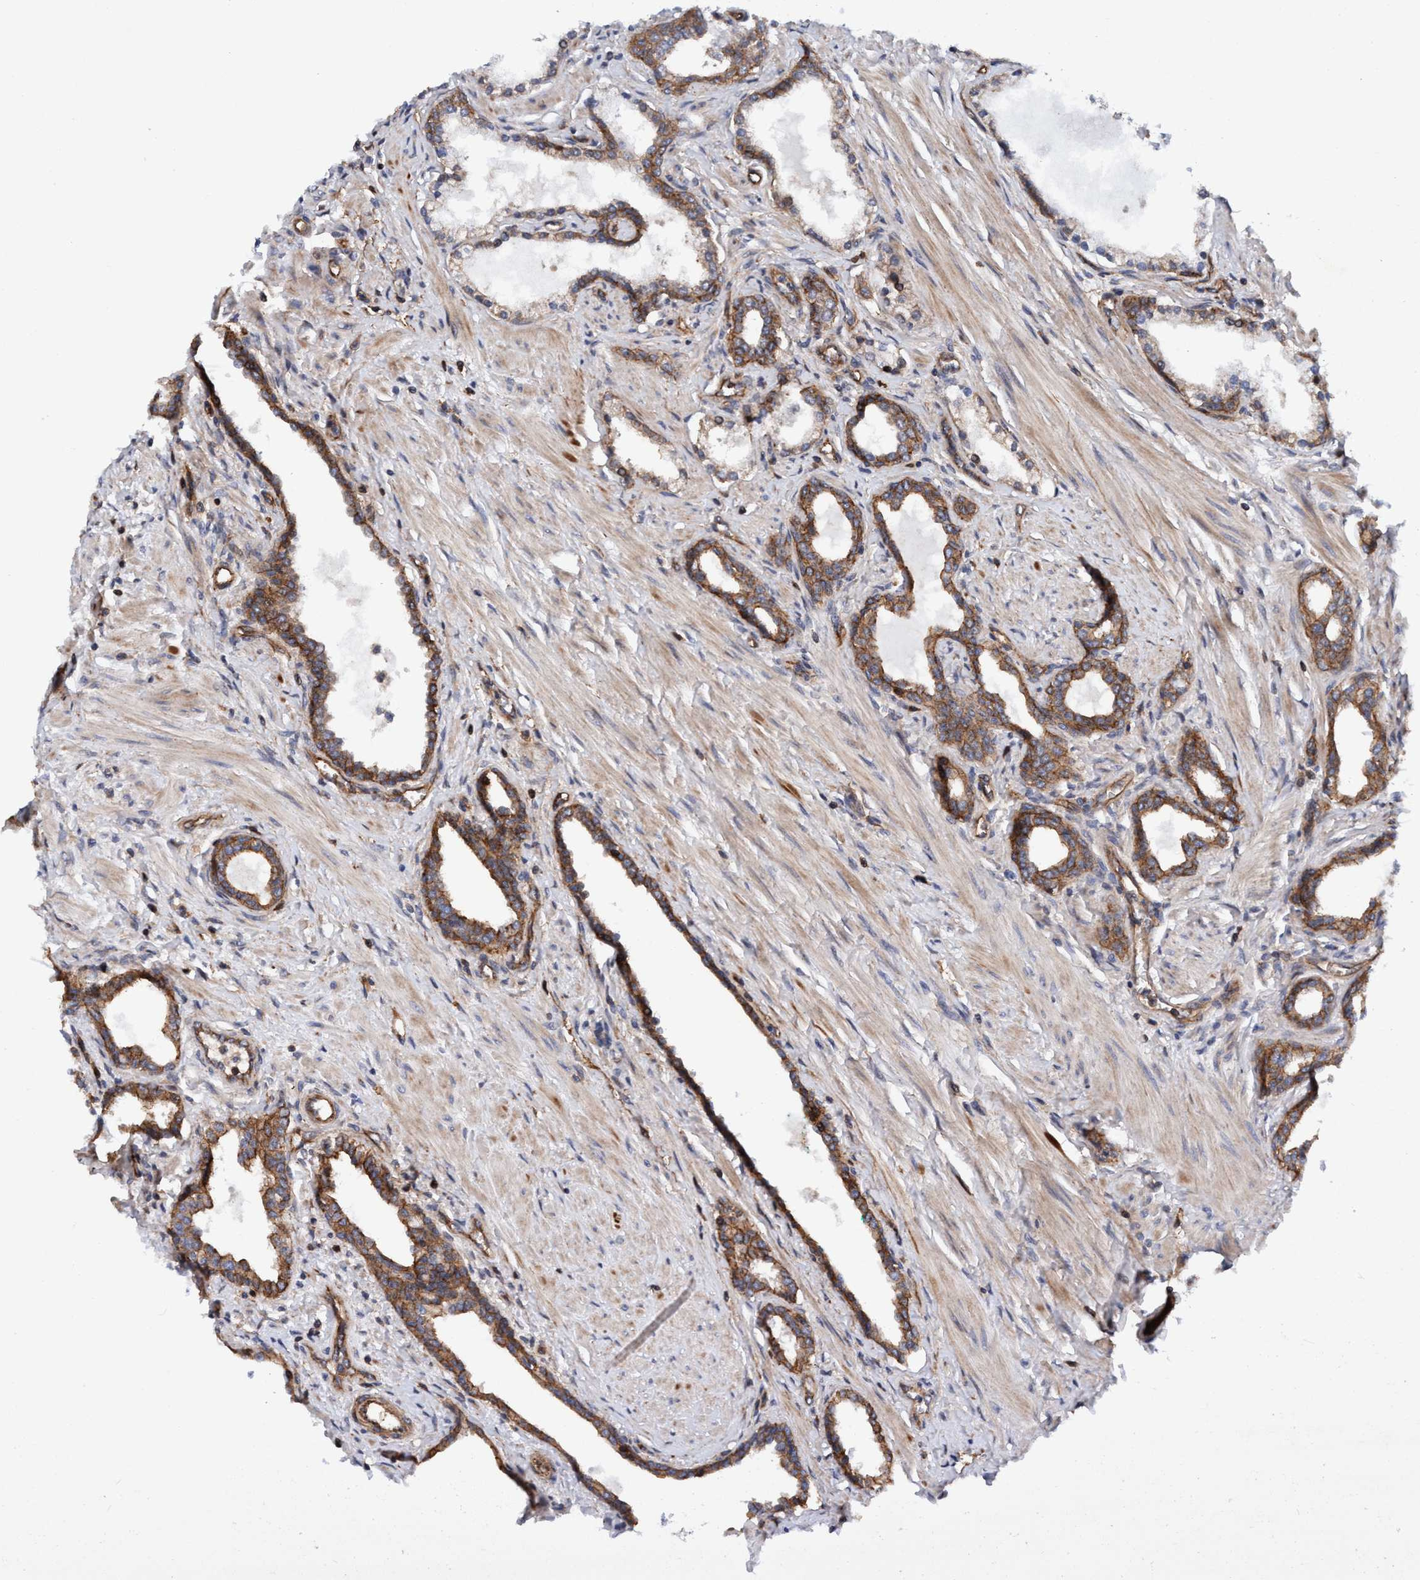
{"staining": {"intensity": "moderate", "quantity": ">75%", "location": "cytoplasmic/membranous"}, "tissue": "prostate cancer", "cell_type": "Tumor cells", "image_type": "cancer", "snomed": [{"axis": "morphology", "description": "Adenocarcinoma, High grade"}, {"axis": "topography", "description": "Prostate"}], "caption": "A brown stain highlights moderate cytoplasmic/membranous expression of a protein in prostate cancer (adenocarcinoma (high-grade)) tumor cells. The protein is stained brown, and the nuclei are stained in blue (DAB IHC with brightfield microscopy, high magnification).", "gene": "MCM3AP", "patient": {"sex": "male", "age": 52}}